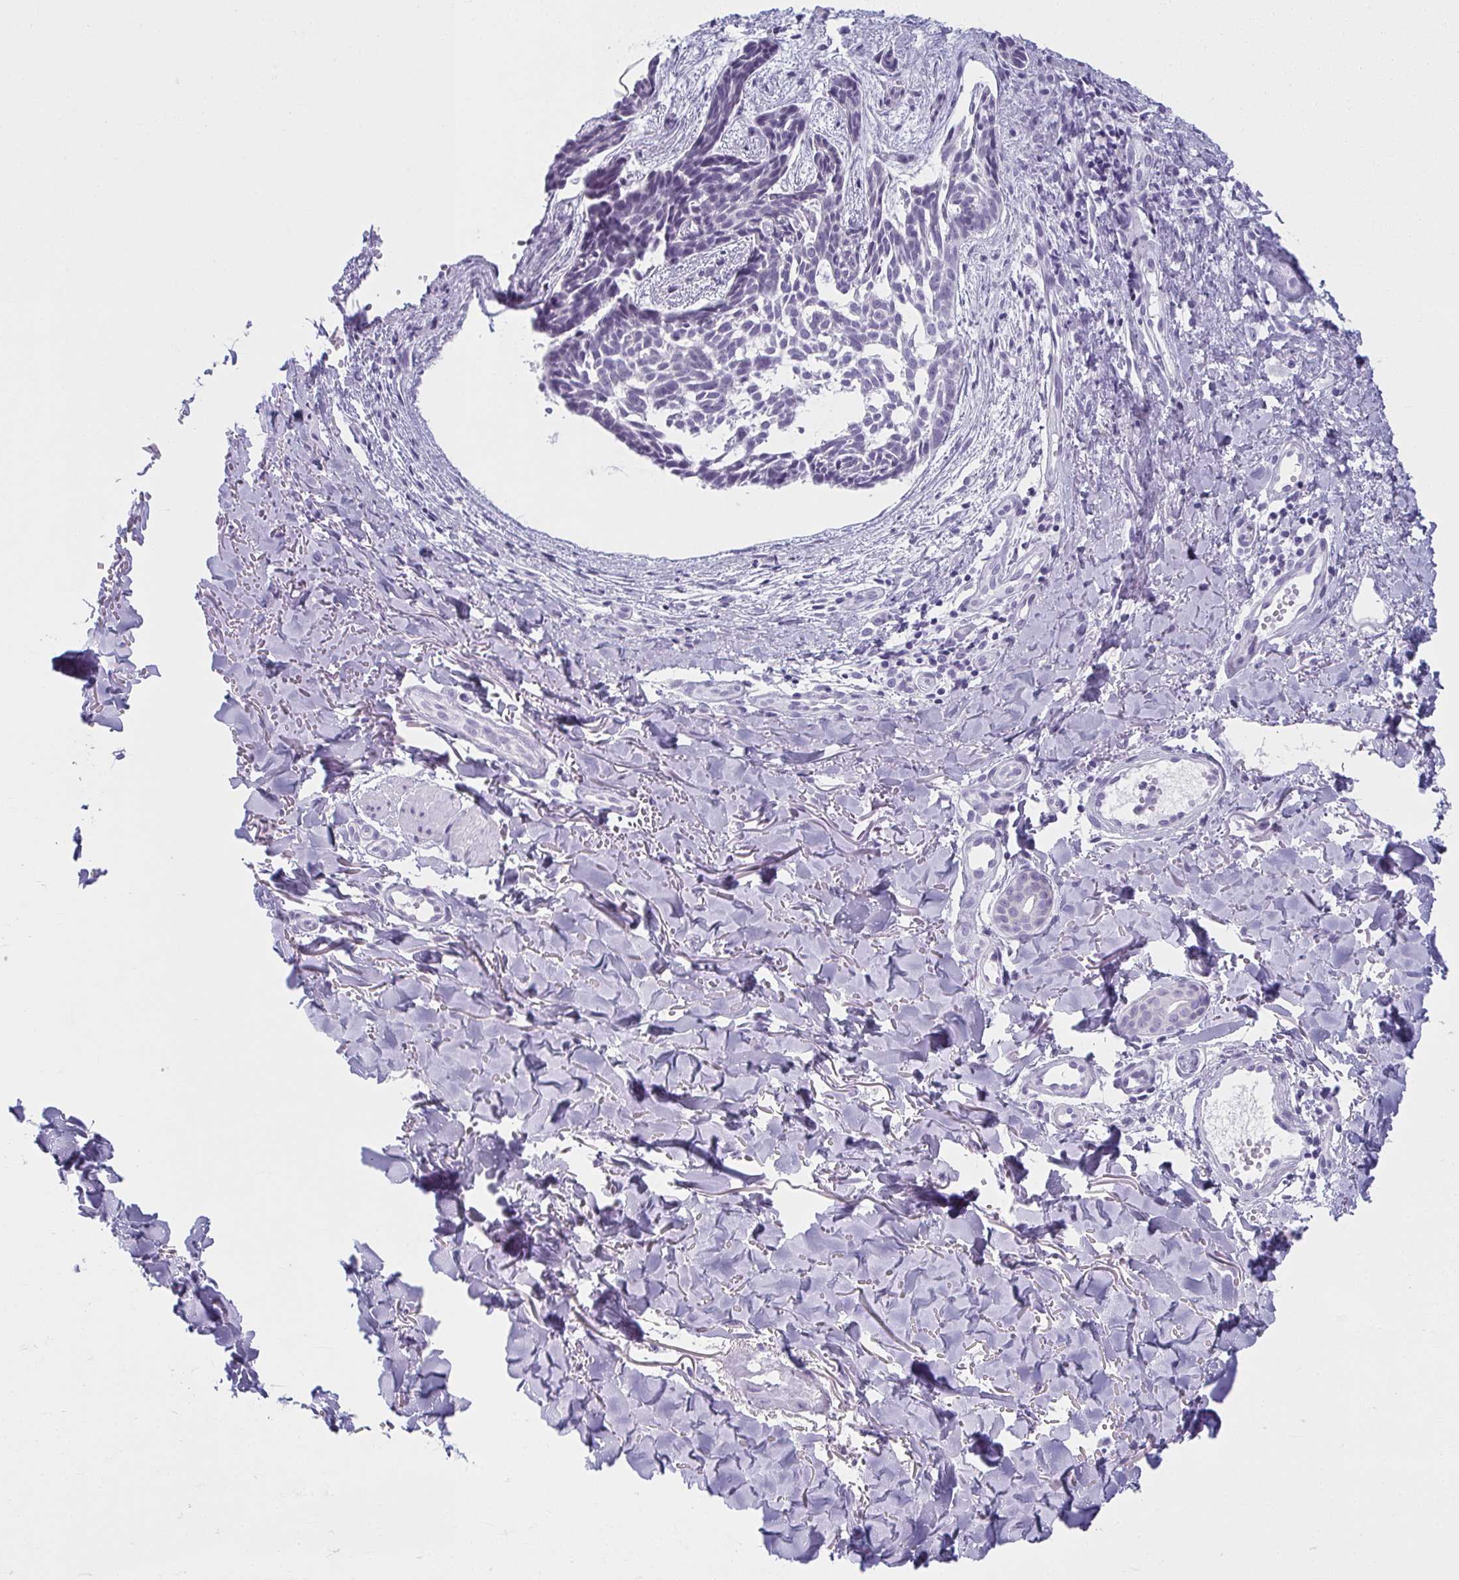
{"staining": {"intensity": "negative", "quantity": "none", "location": "none"}, "tissue": "skin cancer", "cell_type": "Tumor cells", "image_type": "cancer", "snomed": [{"axis": "morphology", "description": "Basal cell carcinoma"}, {"axis": "topography", "description": "Skin"}], "caption": "An immunohistochemistry histopathology image of skin cancer is shown. There is no staining in tumor cells of skin cancer. (DAB immunohistochemistry, high magnification).", "gene": "MOBP", "patient": {"sex": "male", "age": 78}}